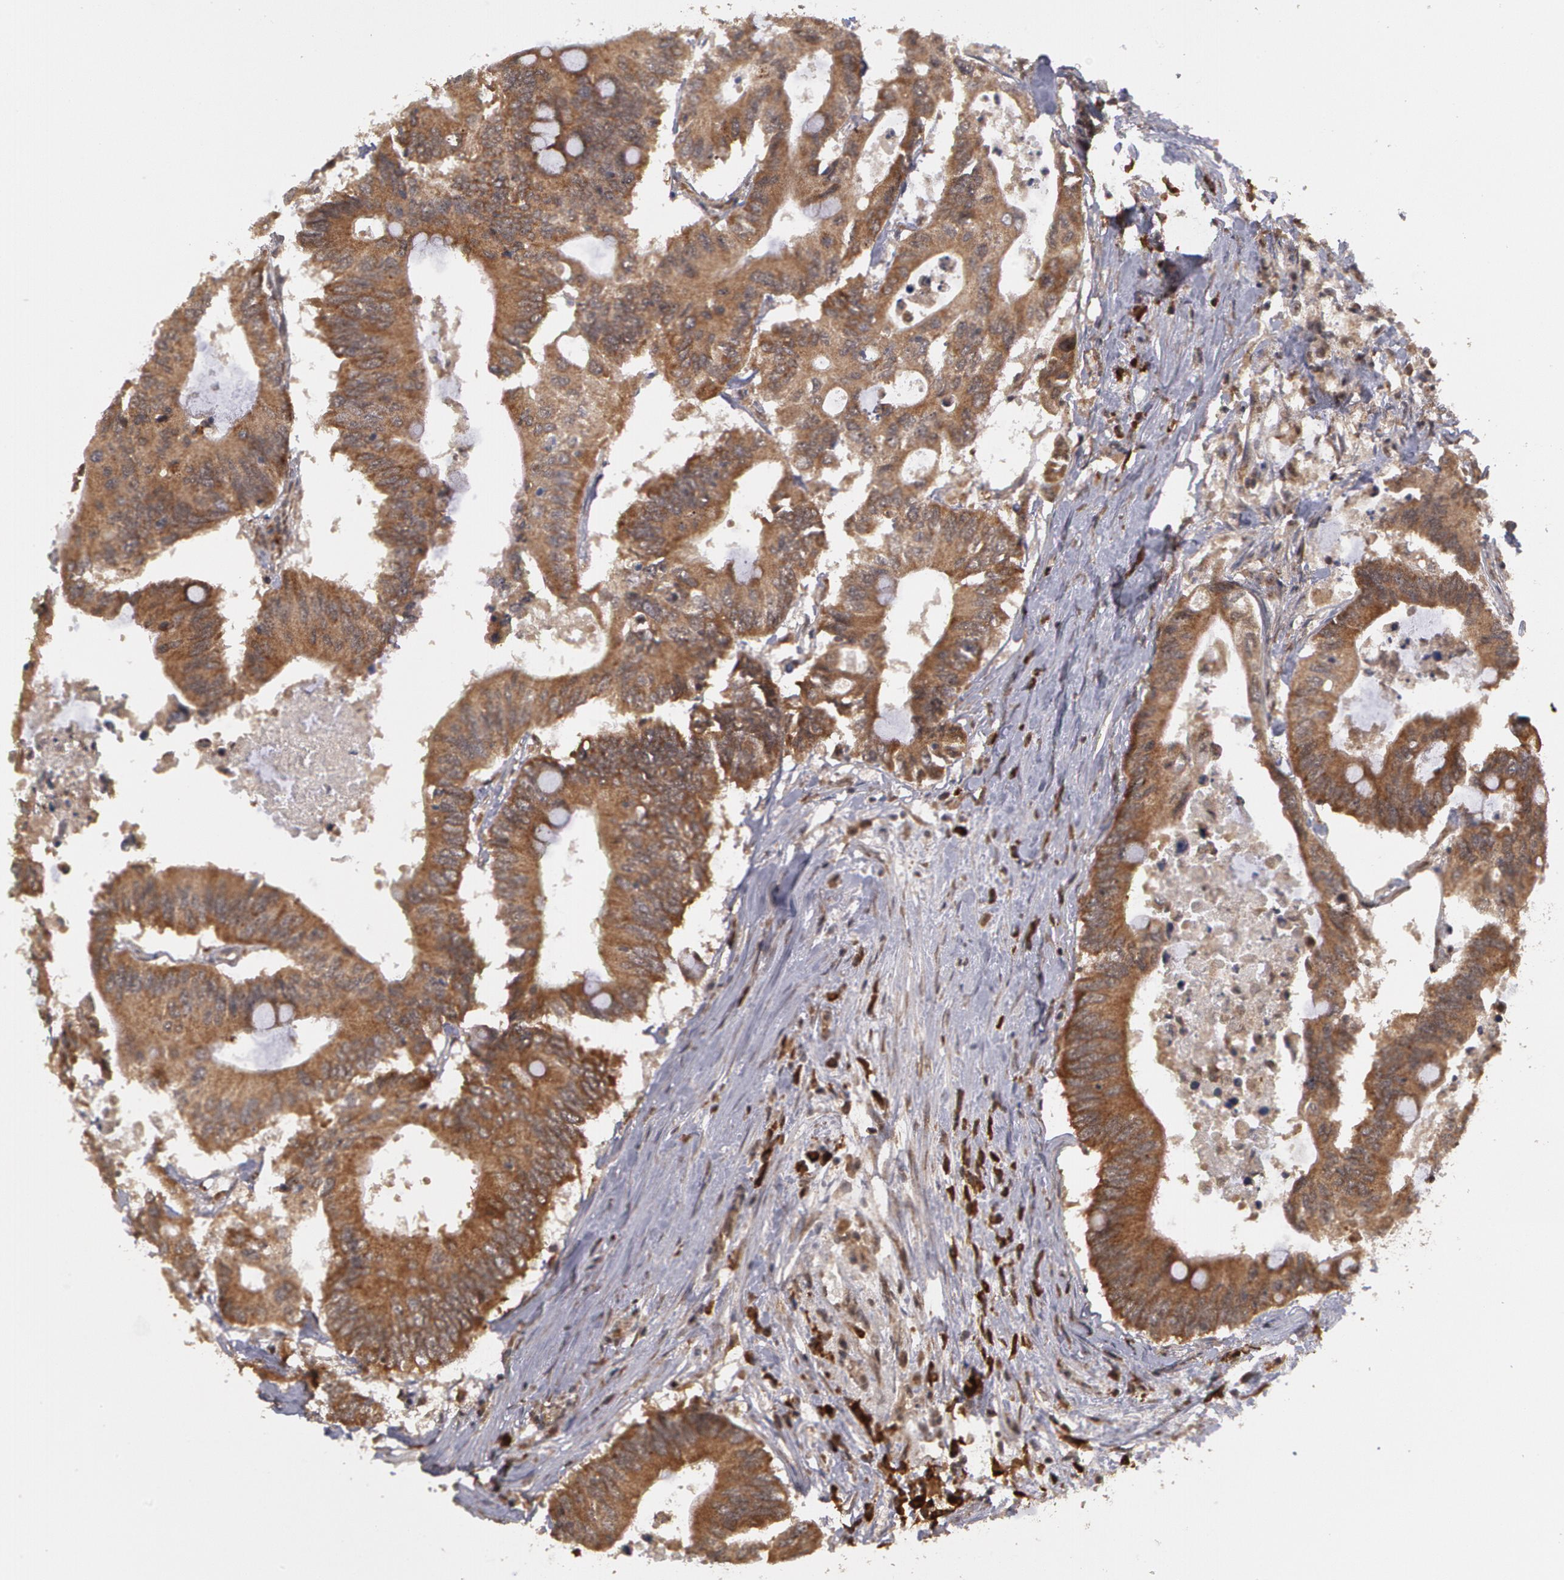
{"staining": {"intensity": "strong", "quantity": ">75%", "location": "cytoplasmic/membranous"}, "tissue": "colorectal cancer", "cell_type": "Tumor cells", "image_type": "cancer", "snomed": [{"axis": "morphology", "description": "Adenocarcinoma, NOS"}, {"axis": "topography", "description": "Colon"}], "caption": "Brown immunohistochemical staining in colorectal cancer shows strong cytoplasmic/membranous staining in about >75% of tumor cells.", "gene": "GLIS1", "patient": {"sex": "male", "age": 71}}